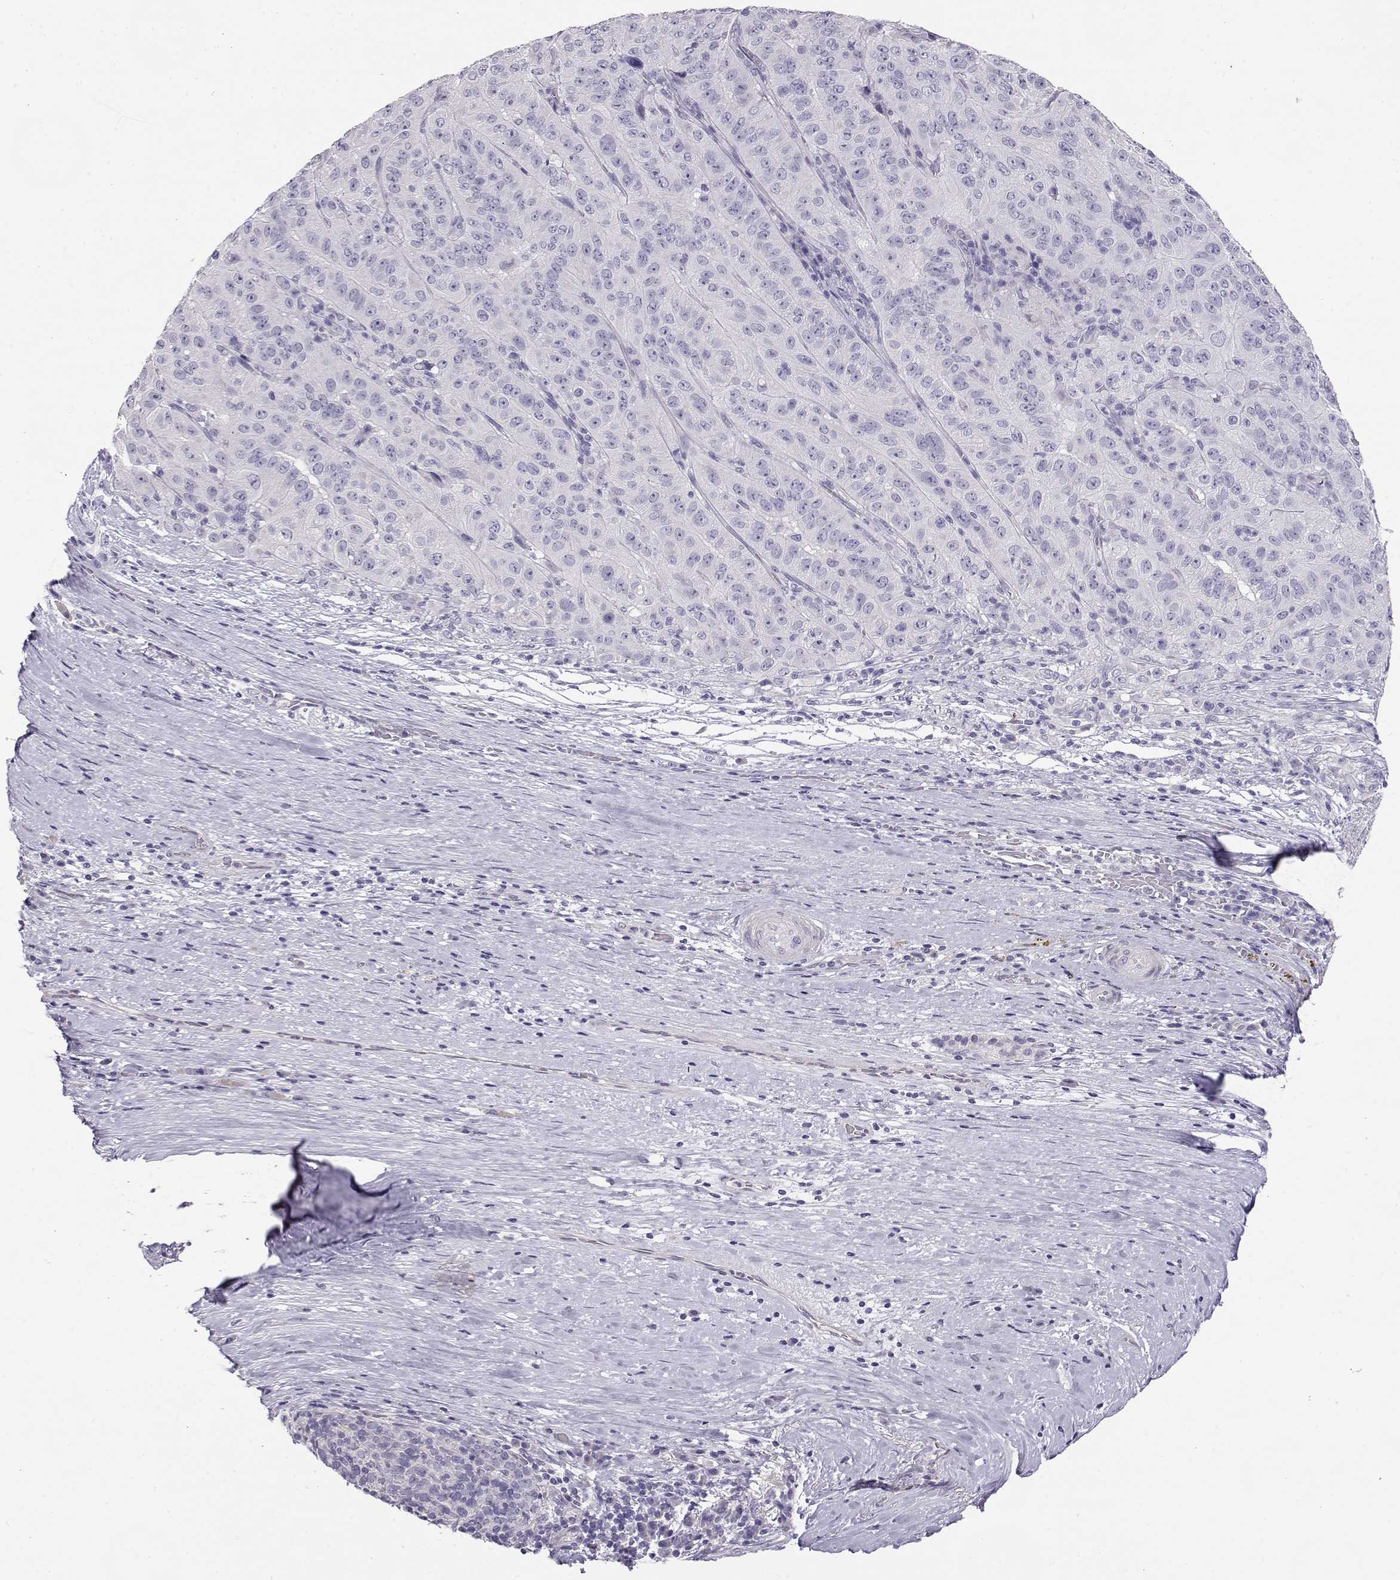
{"staining": {"intensity": "negative", "quantity": "none", "location": "none"}, "tissue": "pancreatic cancer", "cell_type": "Tumor cells", "image_type": "cancer", "snomed": [{"axis": "morphology", "description": "Adenocarcinoma, NOS"}, {"axis": "topography", "description": "Pancreas"}], "caption": "Image shows no significant protein positivity in tumor cells of pancreatic cancer.", "gene": "ENDOU", "patient": {"sex": "male", "age": 63}}